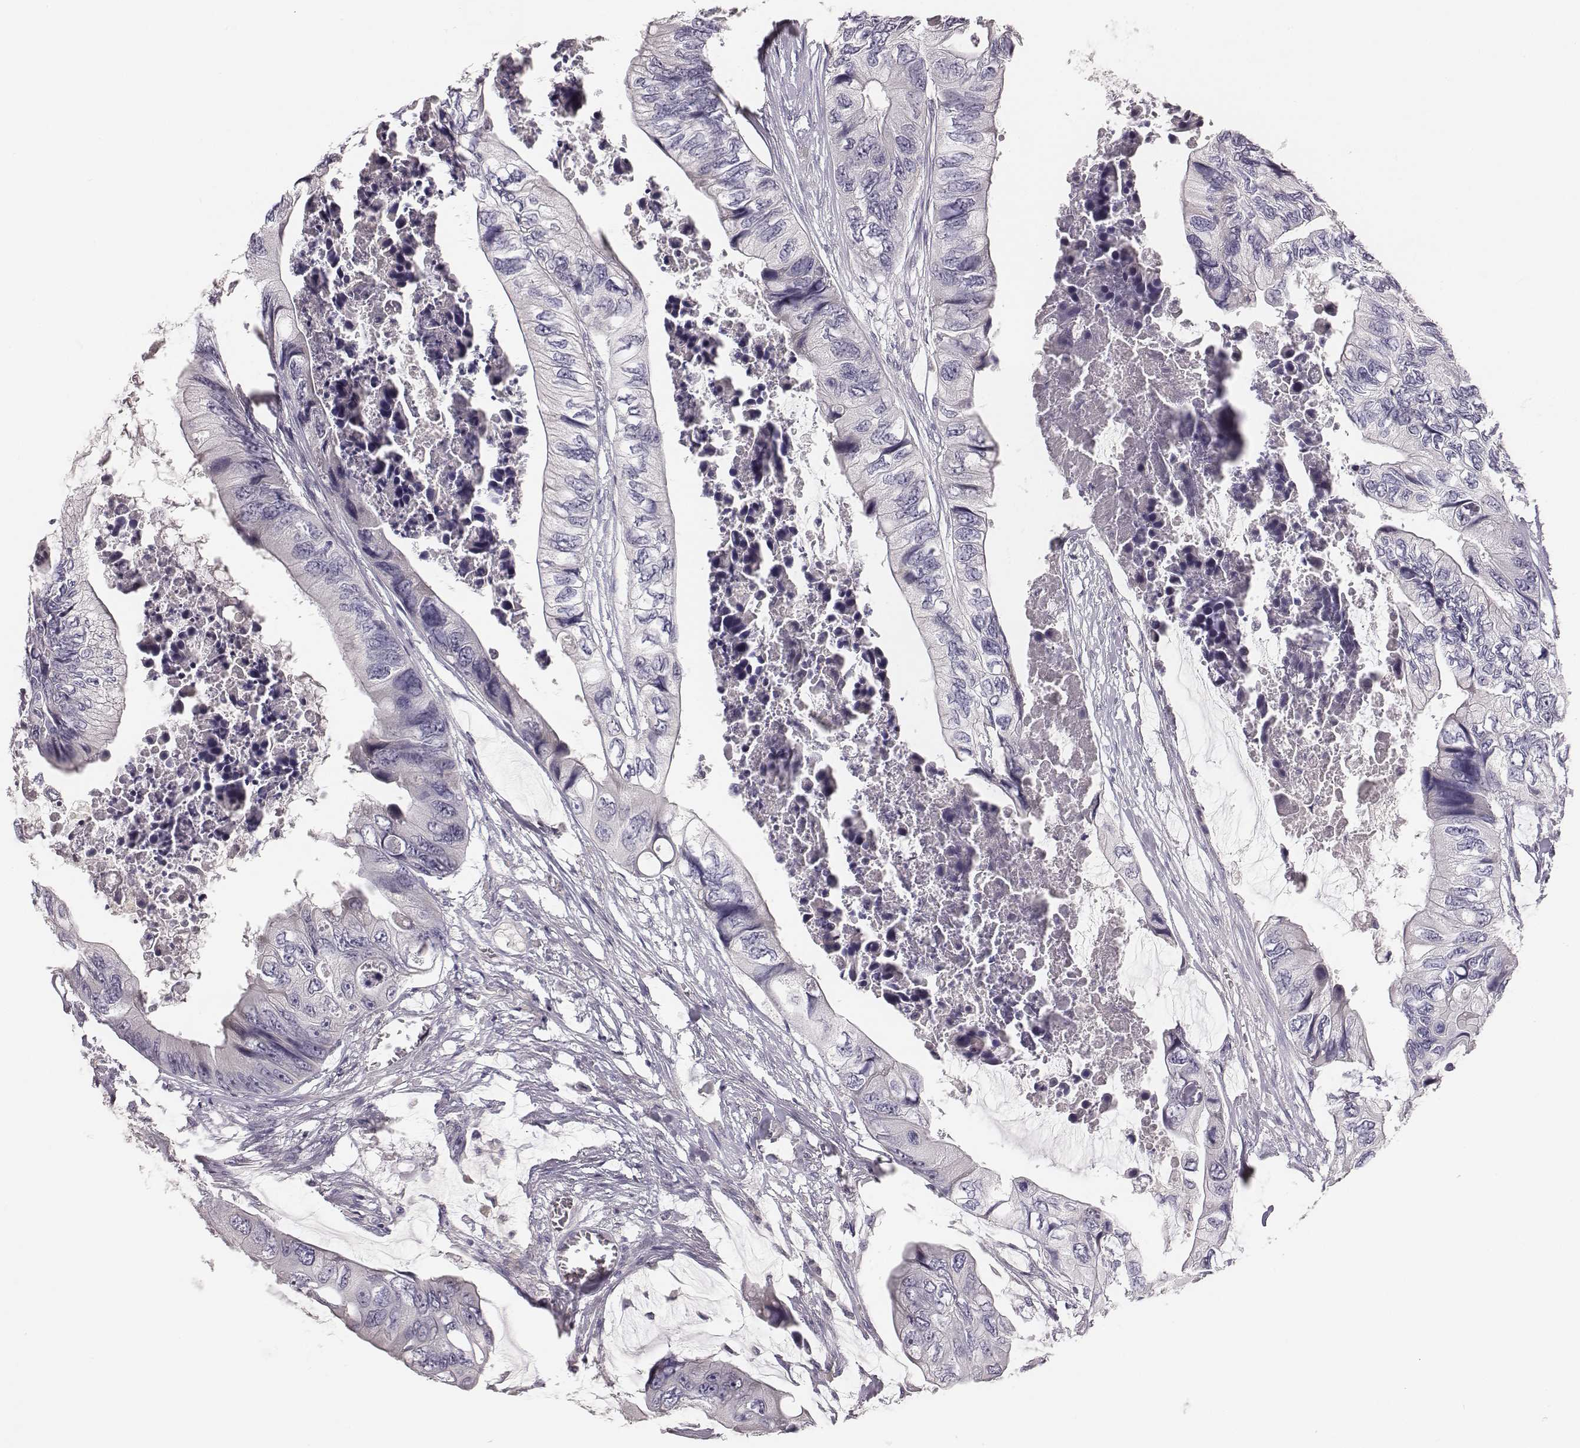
{"staining": {"intensity": "negative", "quantity": "none", "location": "none"}, "tissue": "colorectal cancer", "cell_type": "Tumor cells", "image_type": "cancer", "snomed": [{"axis": "morphology", "description": "Adenocarcinoma, NOS"}, {"axis": "topography", "description": "Rectum"}], "caption": "Histopathology image shows no protein expression in tumor cells of colorectal cancer tissue.", "gene": "MYH6", "patient": {"sex": "male", "age": 63}}